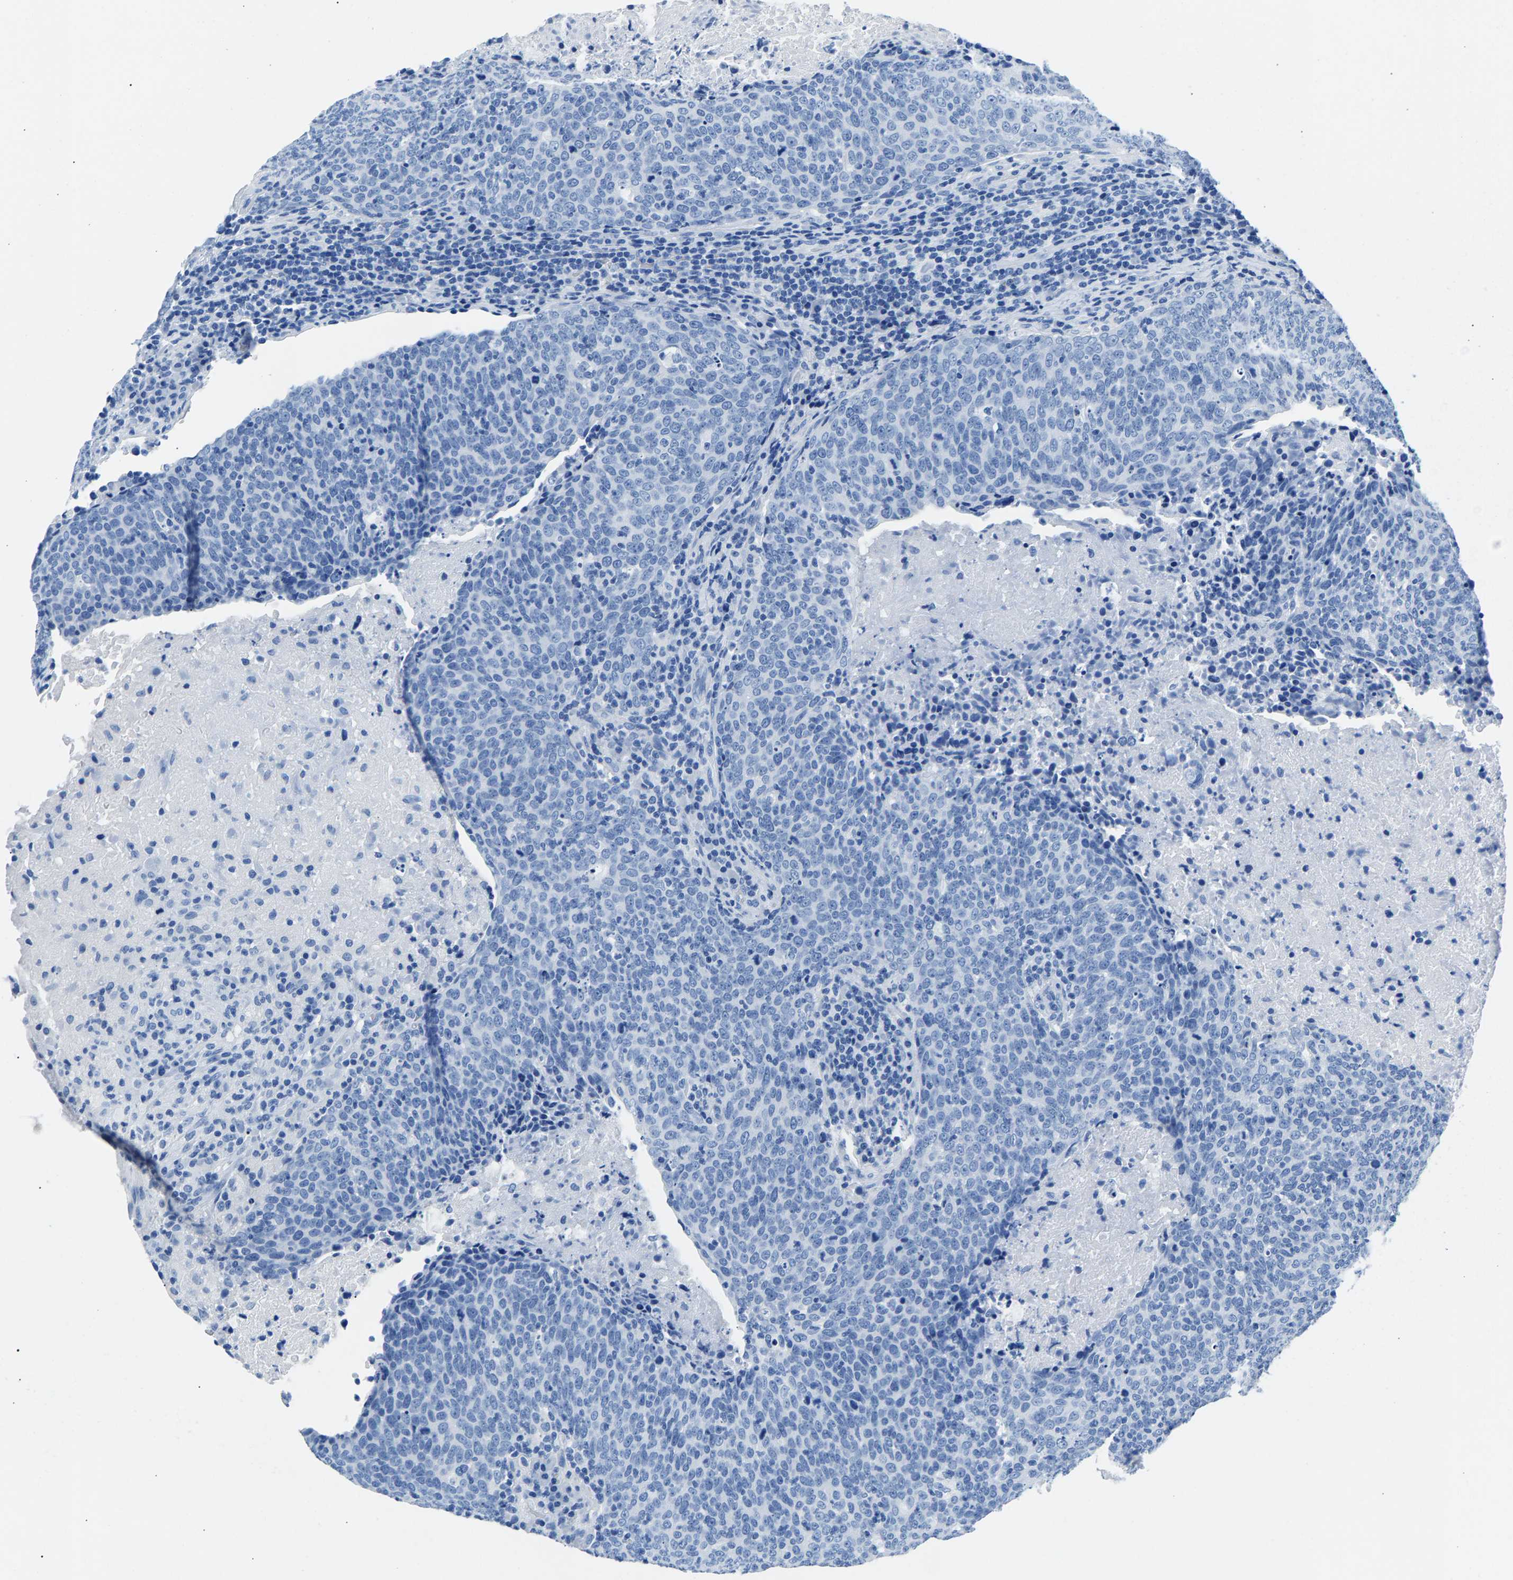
{"staining": {"intensity": "negative", "quantity": "none", "location": "none"}, "tissue": "head and neck cancer", "cell_type": "Tumor cells", "image_type": "cancer", "snomed": [{"axis": "morphology", "description": "Squamous cell carcinoma, NOS"}, {"axis": "morphology", "description": "Squamous cell carcinoma, metastatic, NOS"}, {"axis": "topography", "description": "Lymph node"}, {"axis": "topography", "description": "Head-Neck"}], "caption": "This histopathology image is of head and neck metastatic squamous cell carcinoma stained with immunohistochemistry (IHC) to label a protein in brown with the nuclei are counter-stained blue. There is no expression in tumor cells.", "gene": "CPS1", "patient": {"sex": "male", "age": 62}}